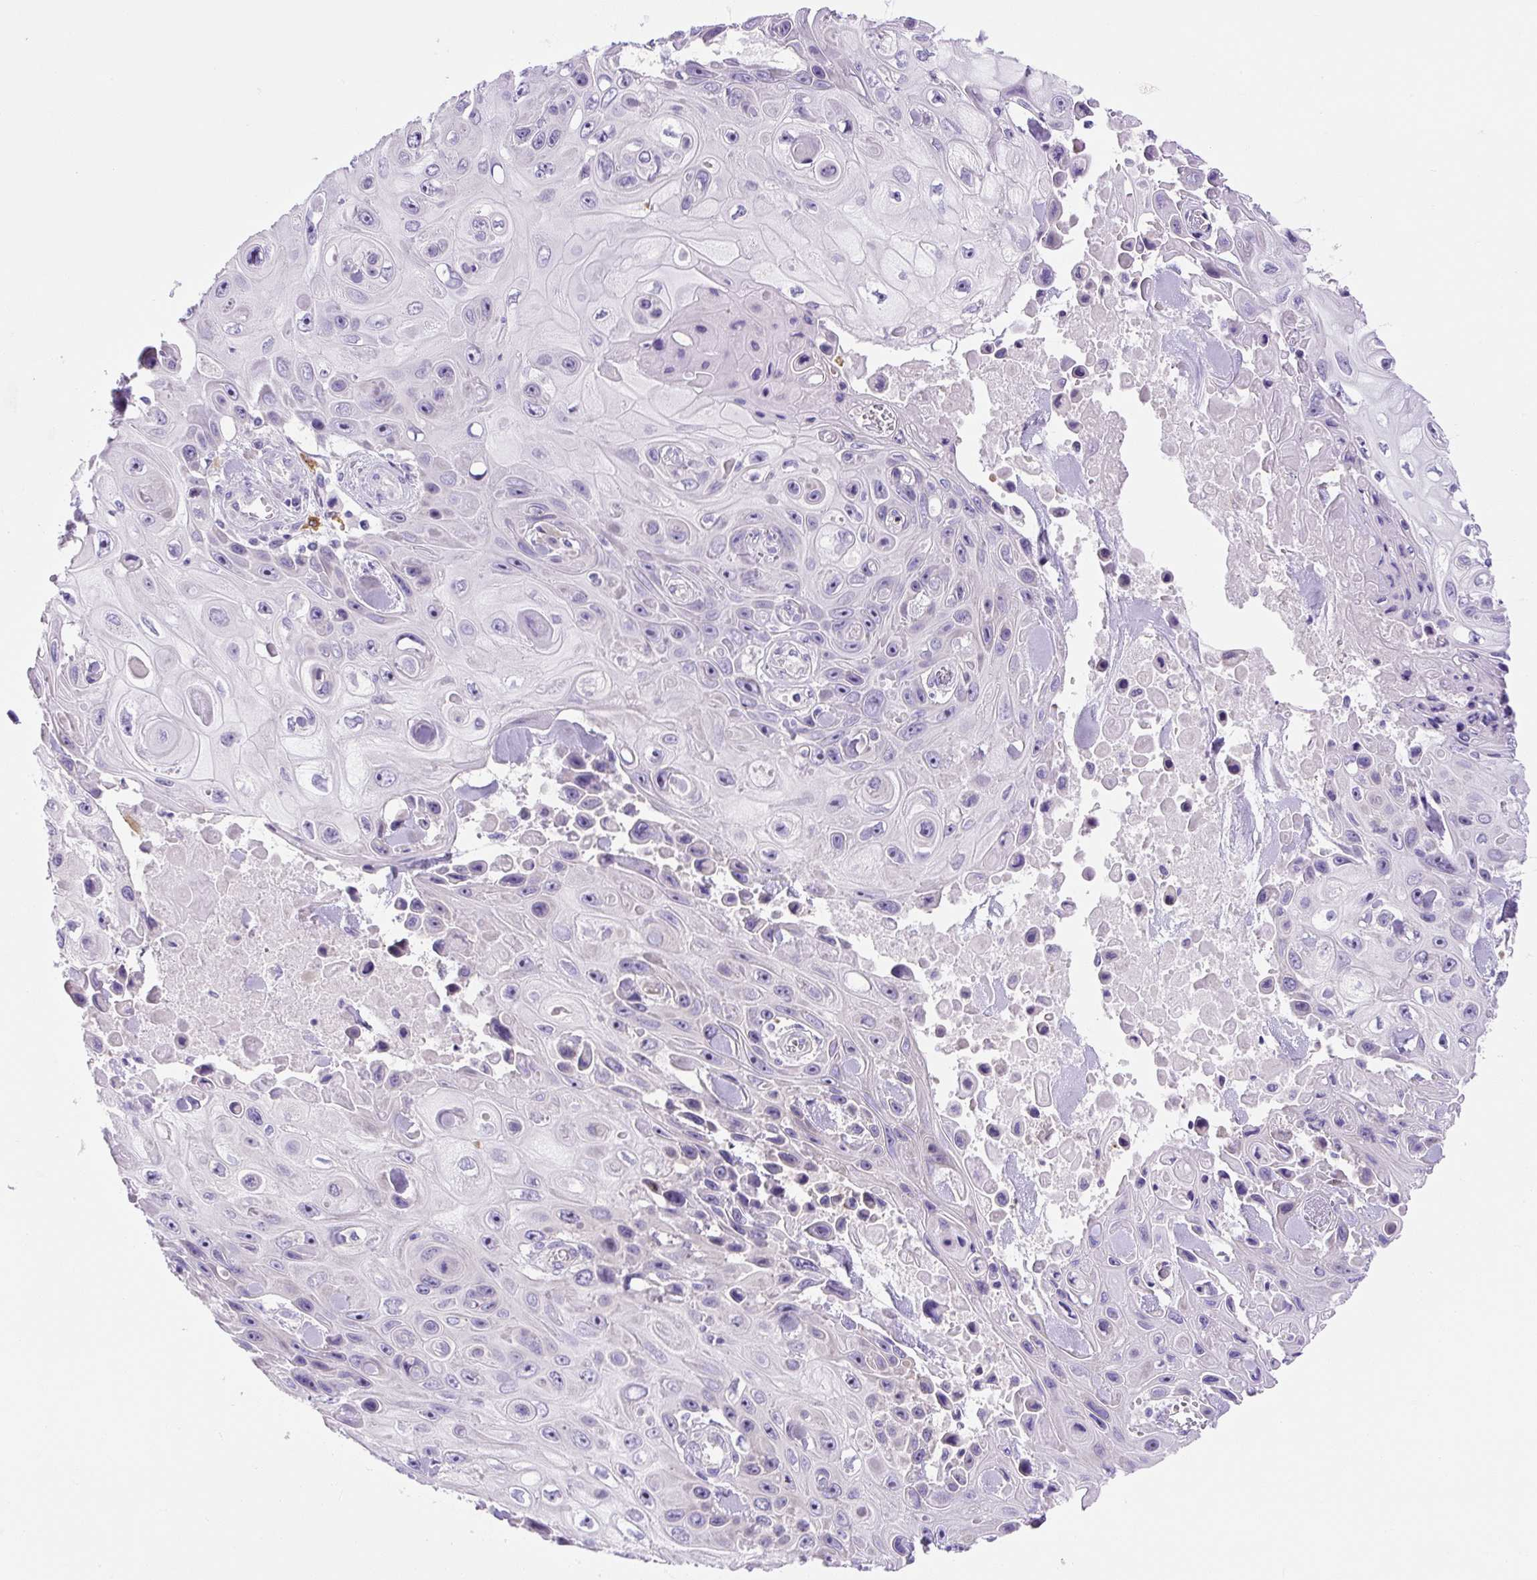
{"staining": {"intensity": "negative", "quantity": "none", "location": "none"}, "tissue": "skin cancer", "cell_type": "Tumor cells", "image_type": "cancer", "snomed": [{"axis": "morphology", "description": "Squamous cell carcinoma, NOS"}, {"axis": "topography", "description": "Skin"}], "caption": "Immunohistochemistry (IHC) of human skin cancer (squamous cell carcinoma) exhibits no staining in tumor cells.", "gene": "ASB4", "patient": {"sex": "male", "age": 82}}